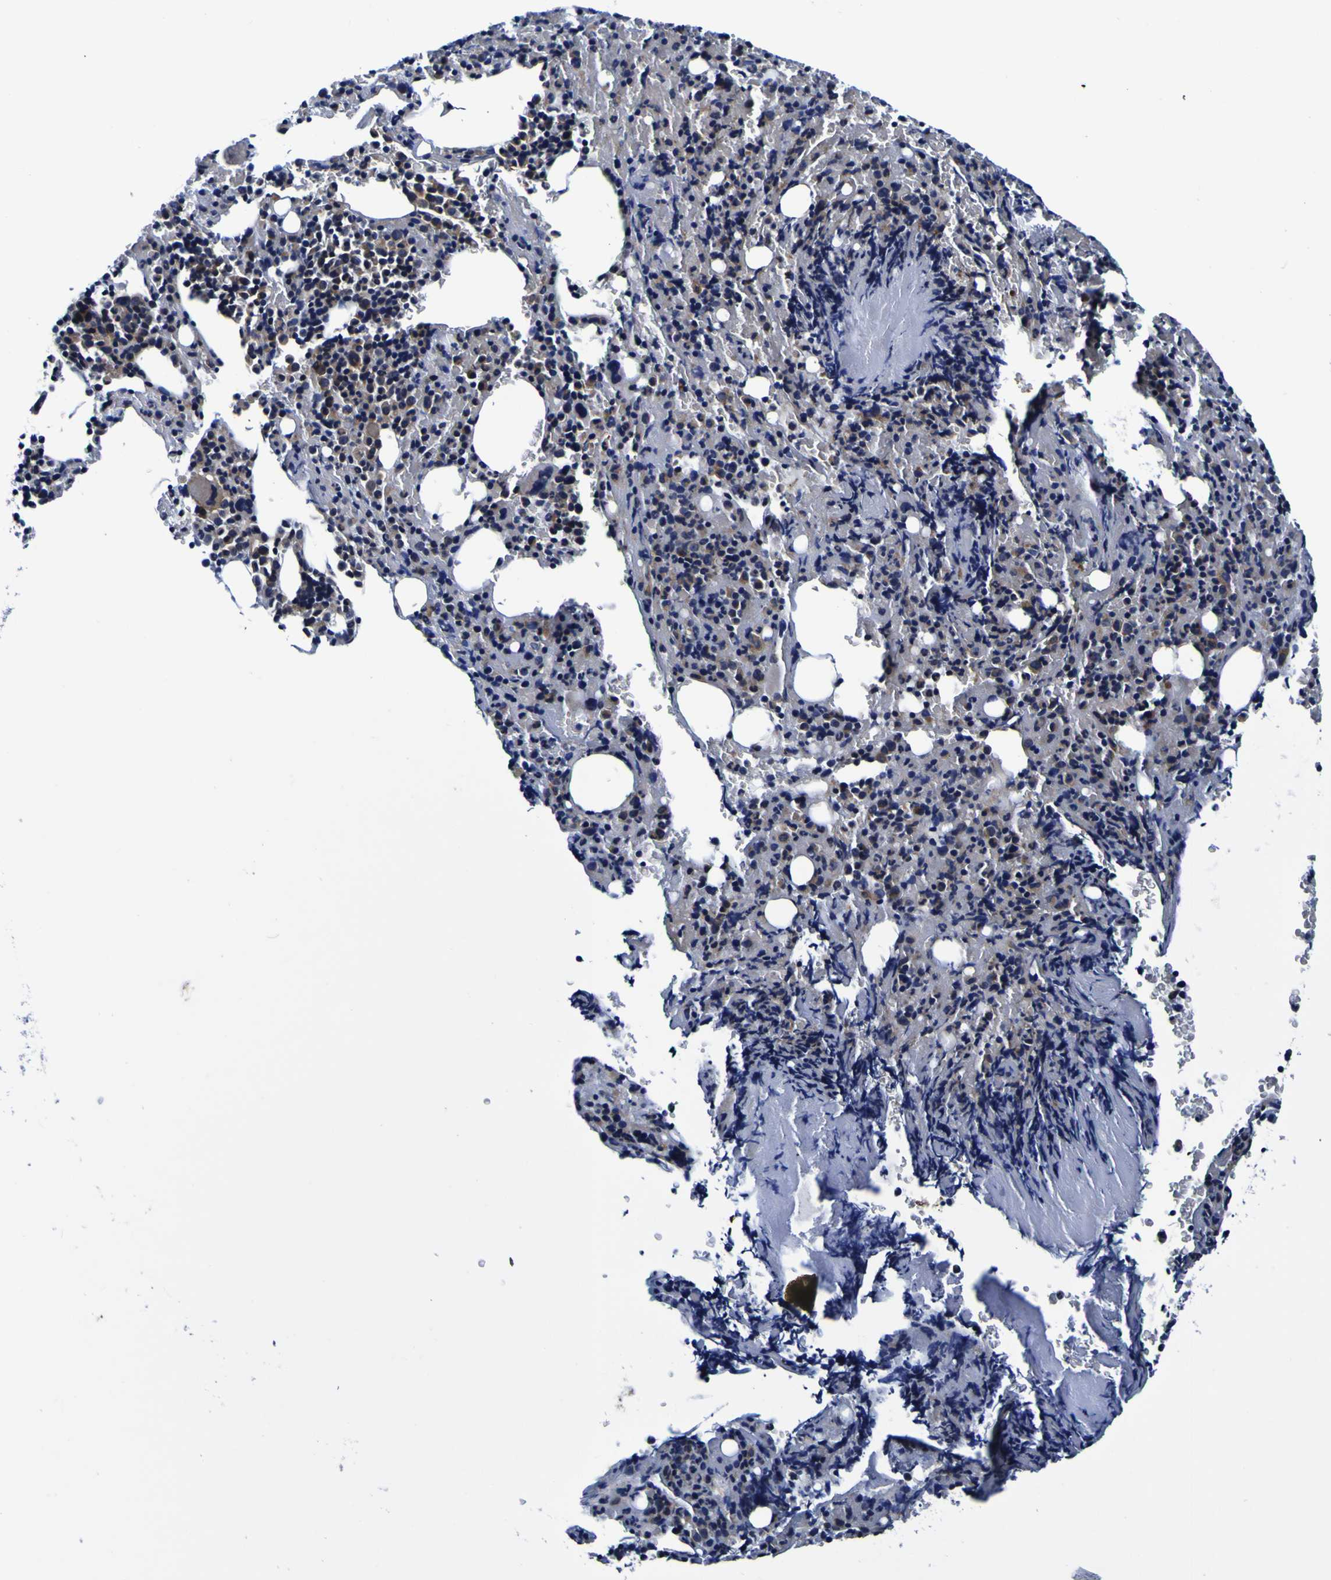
{"staining": {"intensity": "moderate", "quantity": "25%-75%", "location": "cytoplasmic/membranous"}, "tissue": "bone marrow", "cell_type": "Hematopoietic cells", "image_type": "normal", "snomed": [{"axis": "morphology", "description": "Normal tissue, NOS"}, {"axis": "morphology", "description": "Inflammation, NOS"}, {"axis": "topography", "description": "Bone marrow"}], "caption": "High-magnification brightfield microscopy of benign bone marrow stained with DAB (brown) and counterstained with hematoxylin (blue). hematopoietic cells exhibit moderate cytoplasmic/membranous staining is present in approximately25%-75% of cells.", "gene": "PDLIM4", "patient": {"sex": "male", "age": 72}}